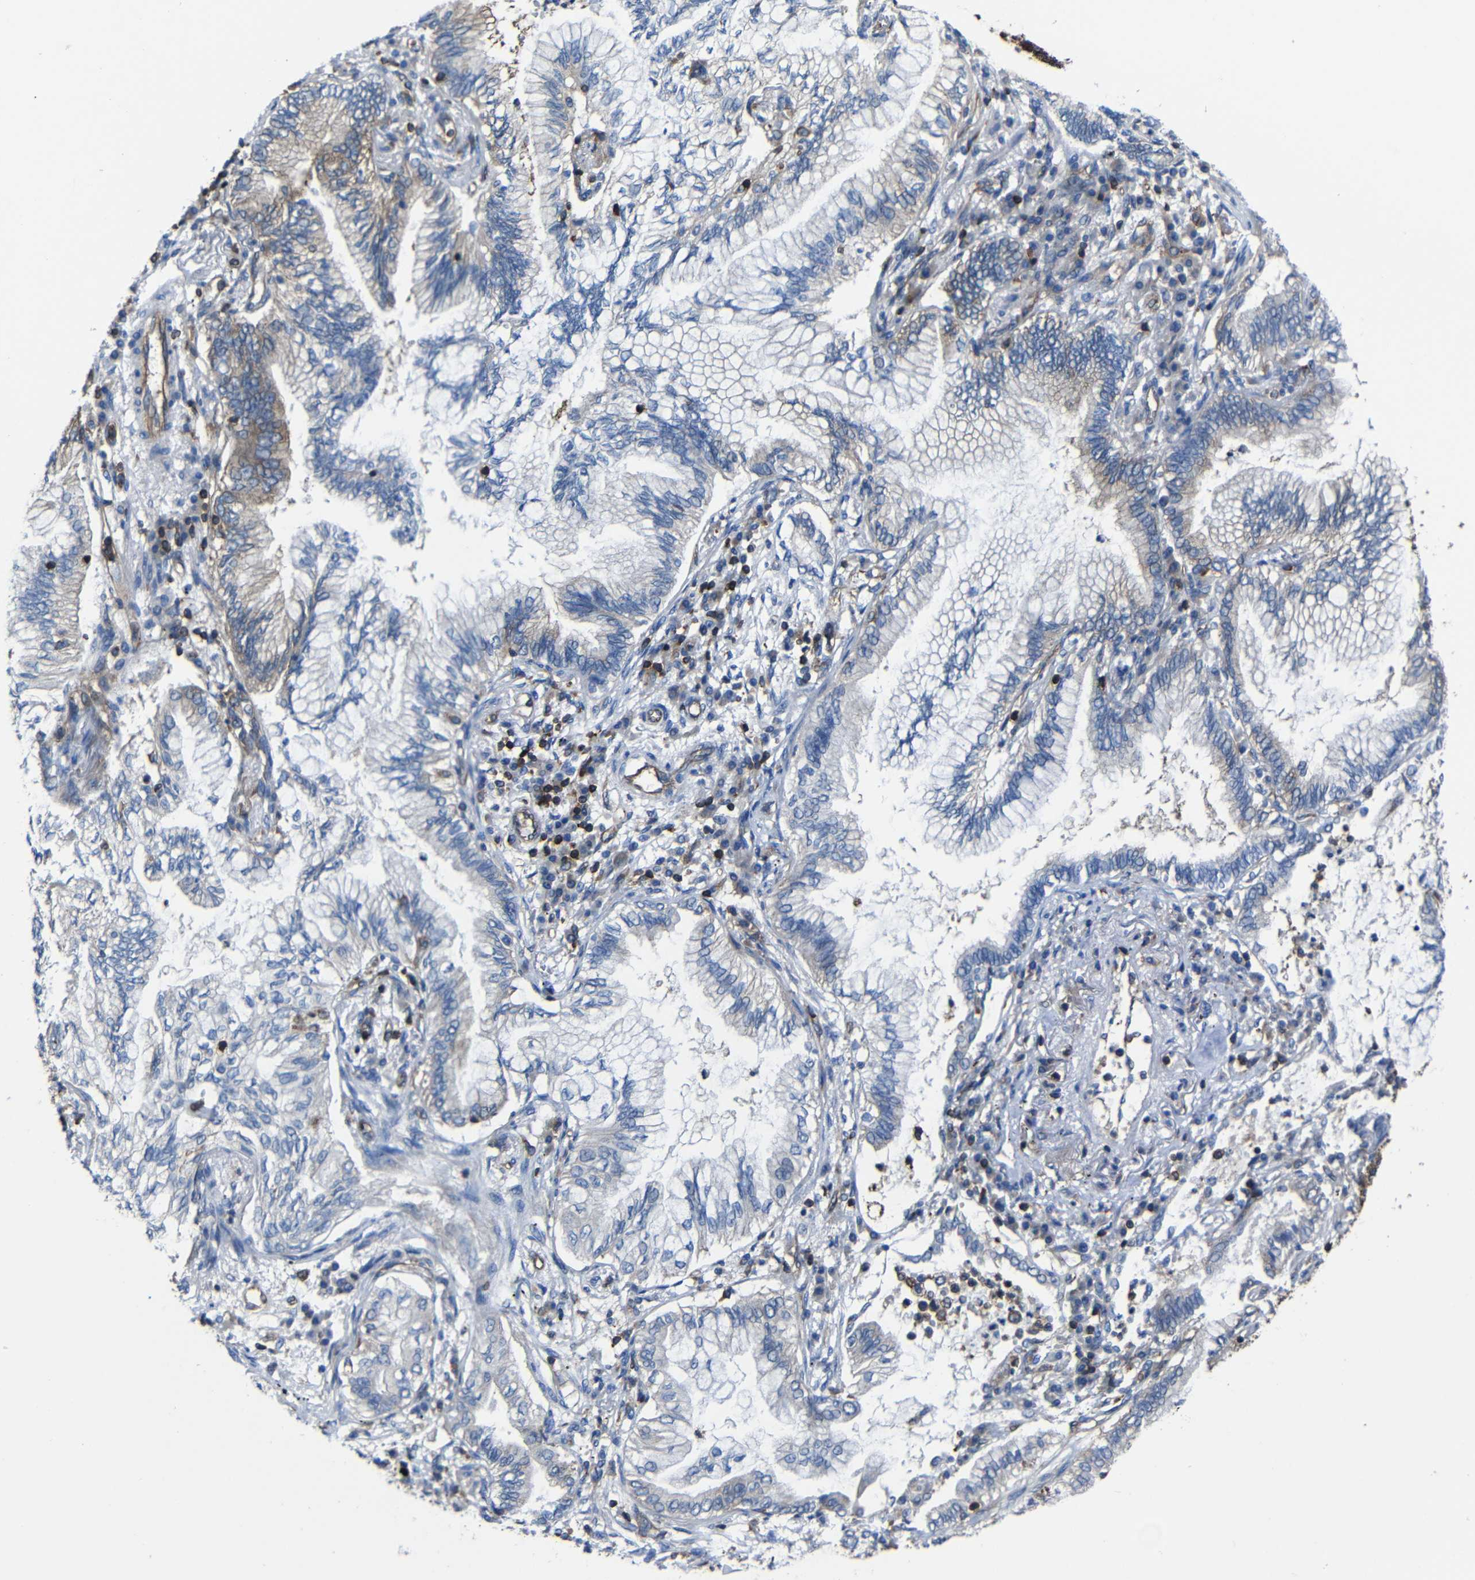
{"staining": {"intensity": "moderate", "quantity": "<25%", "location": "cytoplasmic/membranous"}, "tissue": "lung cancer", "cell_type": "Tumor cells", "image_type": "cancer", "snomed": [{"axis": "morphology", "description": "Normal tissue, NOS"}, {"axis": "morphology", "description": "Adenocarcinoma, NOS"}, {"axis": "topography", "description": "Bronchus"}, {"axis": "topography", "description": "Lung"}], "caption": "Immunohistochemical staining of human lung cancer displays low levels of moderate cytoplasmic/membranous staining in about <25% of tumor cells.", "gene": "ARHGEF1", "patient": {"sex": "female", "age": 70}}